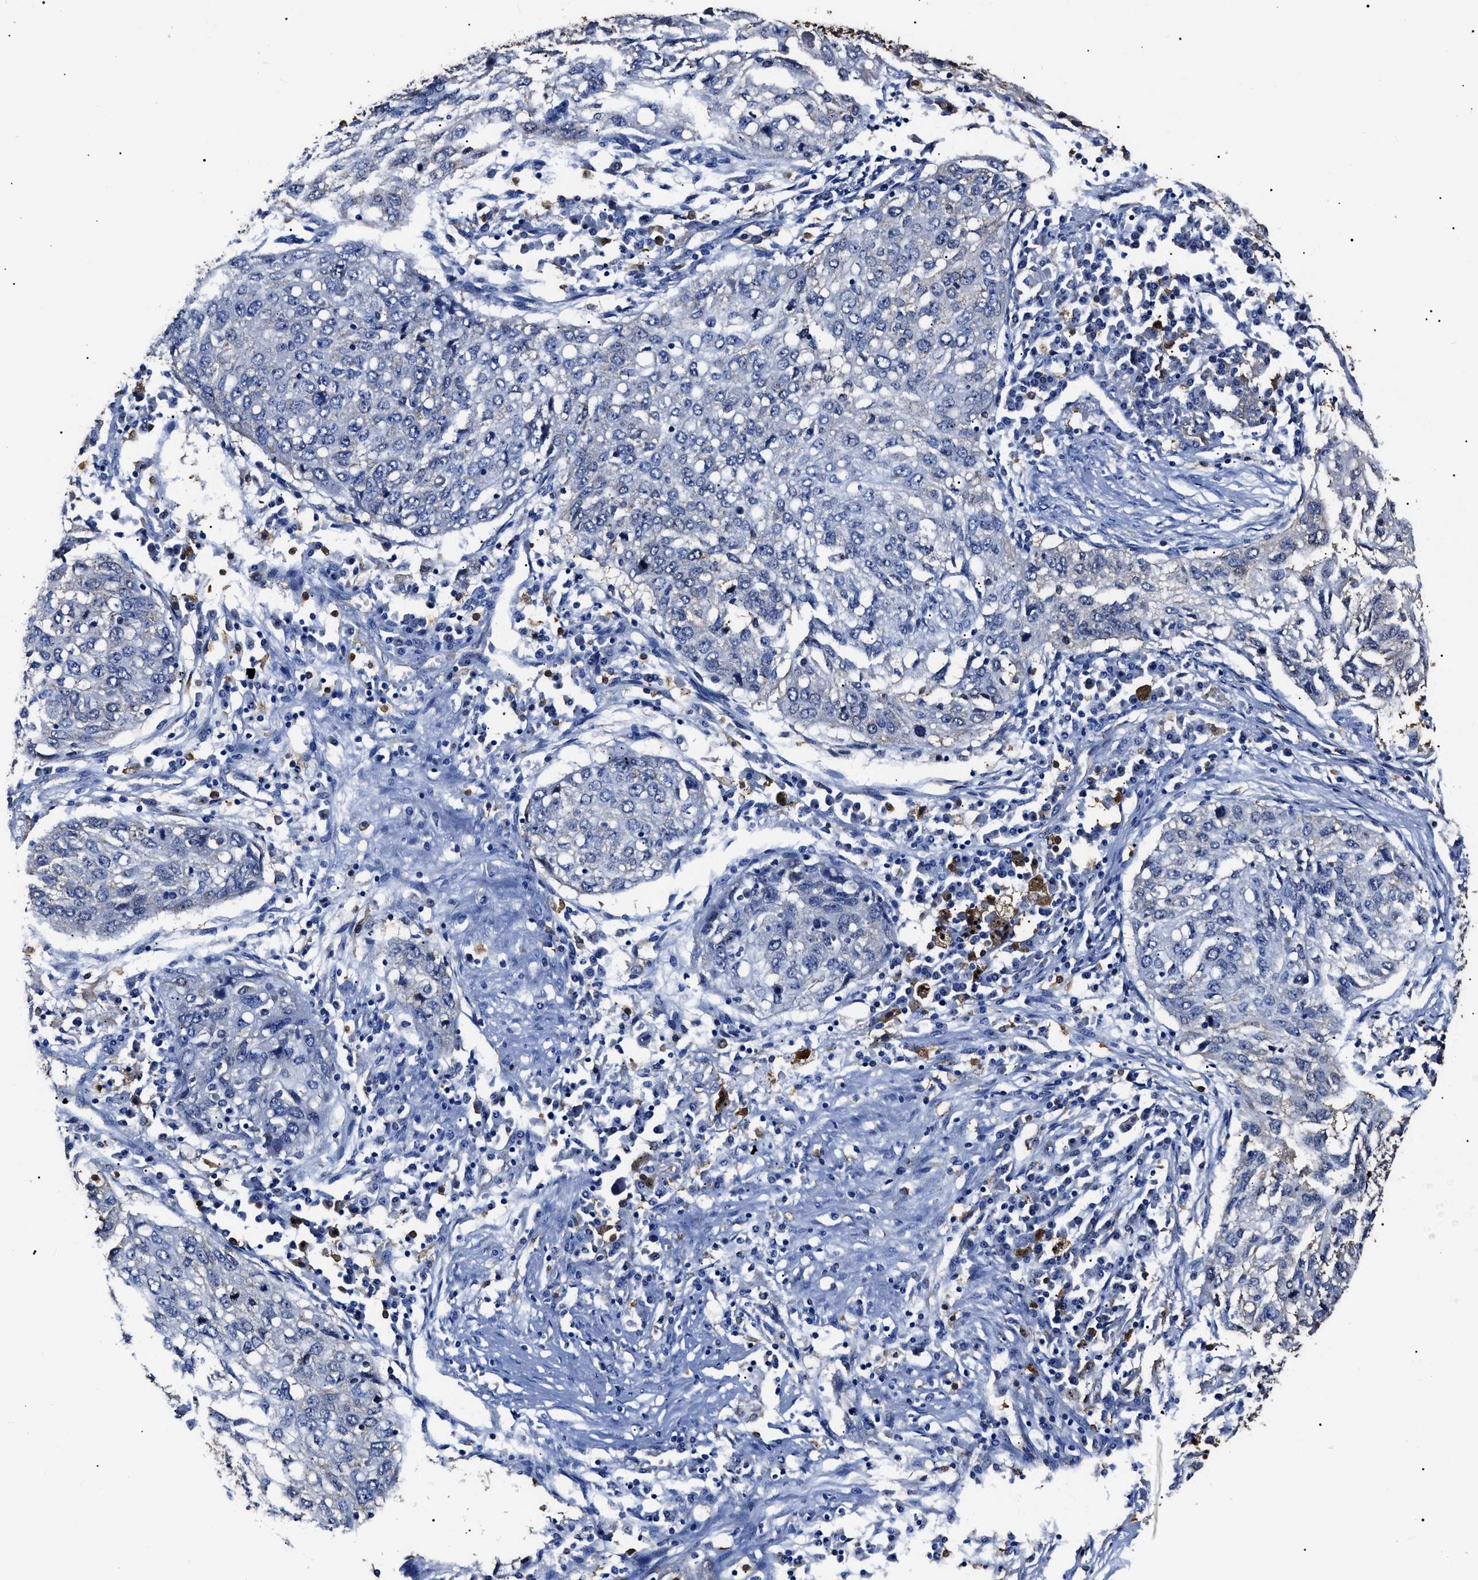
{"staining": {"intensity": "negative", "quantity": "none", "location": "none"}, "tissue": "lung cancer", "cell_type": "Tumor cells", "image_type": "cancer", "snomed": [{"axis": "morphology", "description": "Squamous cell carcinoma, NOS"}, {"axis": "topography", "description": "Lung"}], "caption": "Histopathology image shows no significant protein expression in tumor cells of lung cancer. The staining was performed using DAB (3,3'-diaminobenzidine) to visualize the protein expression in brown, while the nuclei were stained in blue with hematoxylin (Magnification: 20x).", "gene": "ALDH1A1", "patient": {"sex": "female", "age": 63}}